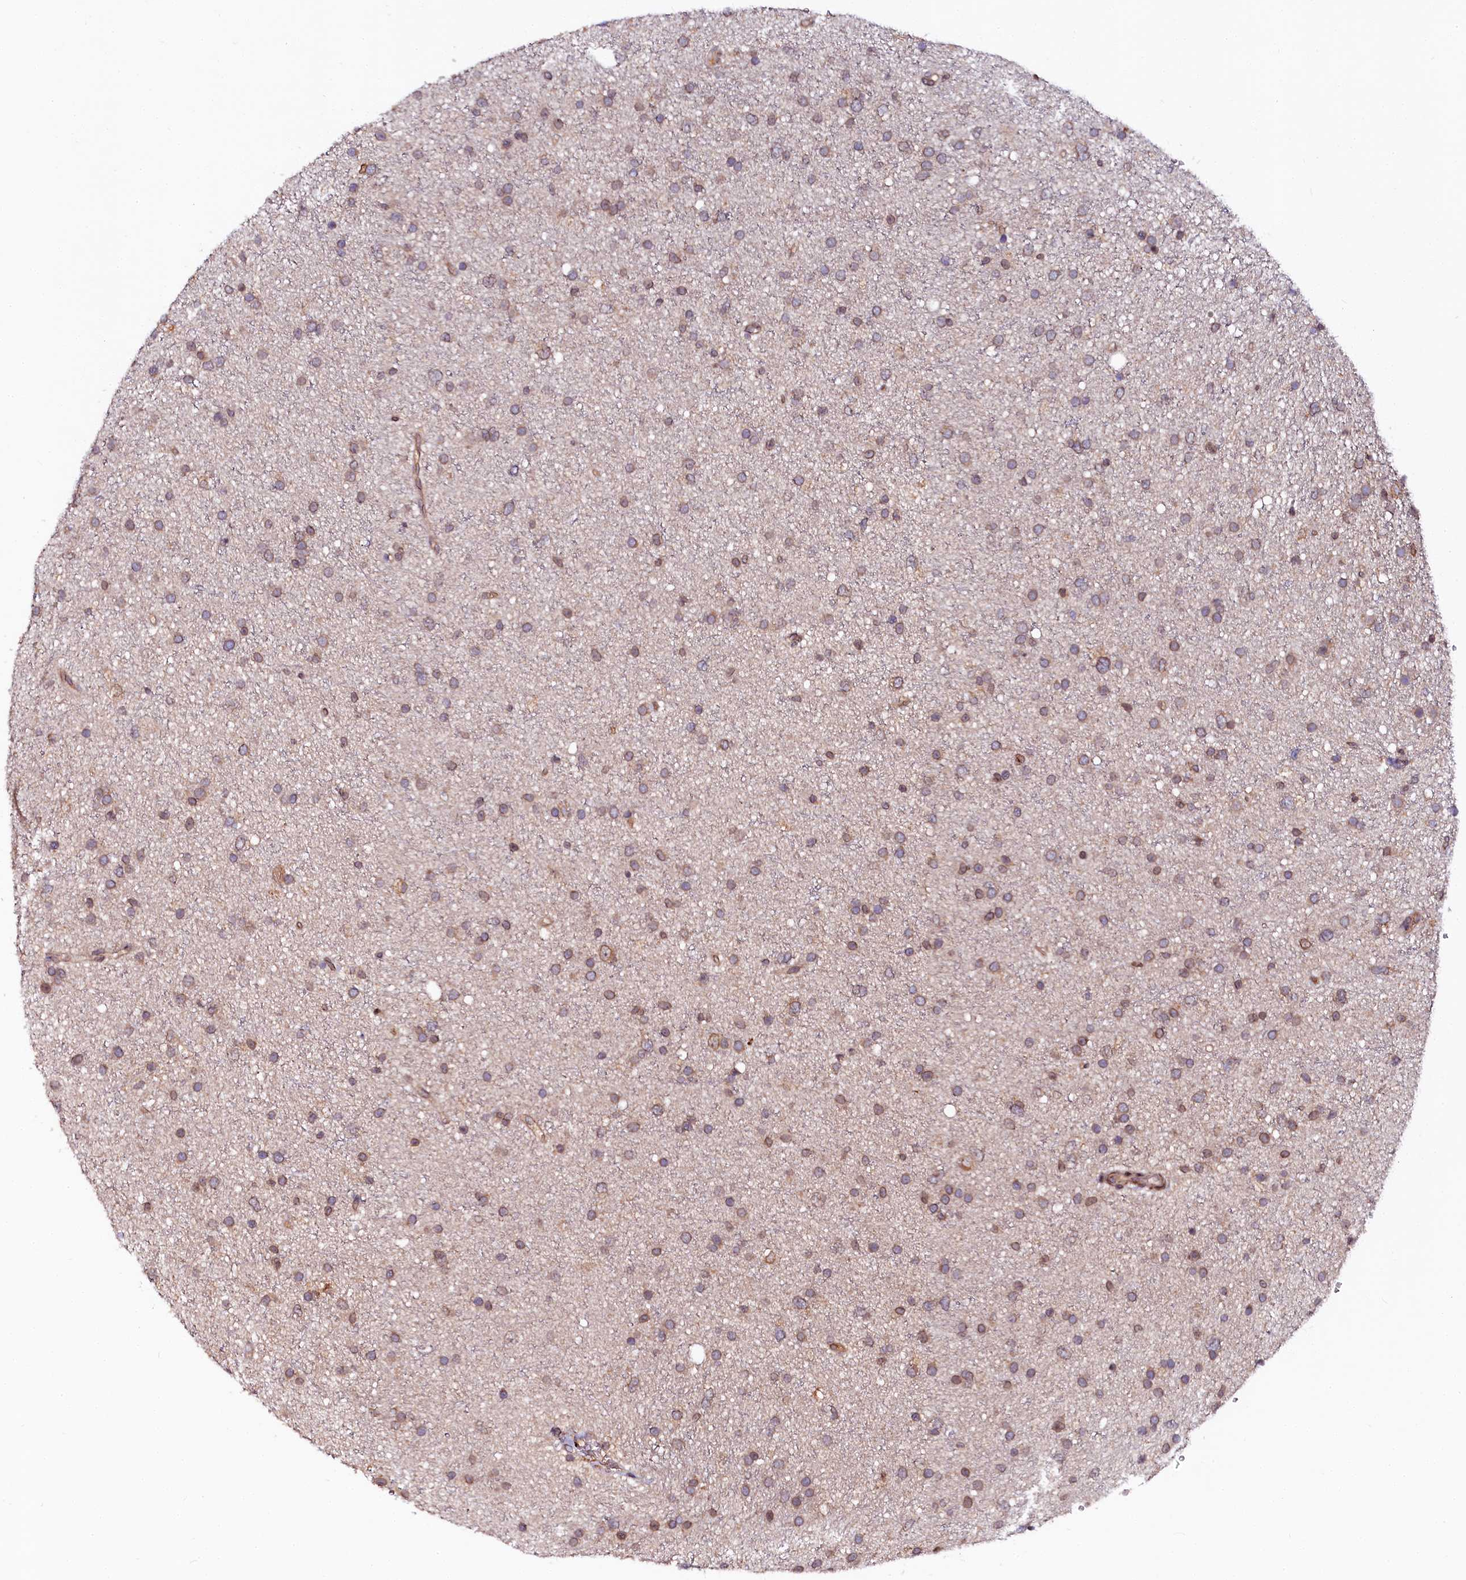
{"staining": {"intensity": "weak", "quantity": "25%-75%", "location": "cytoplasmic/membranous"}, "tissue": "glioma", "cell_type": "Tumor cells", "image_type": "cancer", "snomed": [{"axis": "morphology", "description": "Glioma, malignant, Low grade"}, {"axis": "topography", "description": "Cerebral cortex"}], "caption": "A low amount of weak cytoplasmic/membranous positivity is appreciated in approximately 25%-75% of tumor cells in low-grade glioma (malignant) tissue. The staining was performed using DAB to visualize the protein expression in brown, while the nuclei were stained in blue with hematoxylin (Magnification: 20x).", "gene": "N4BP1", "patient": {"sex": "female", "age": 39}}